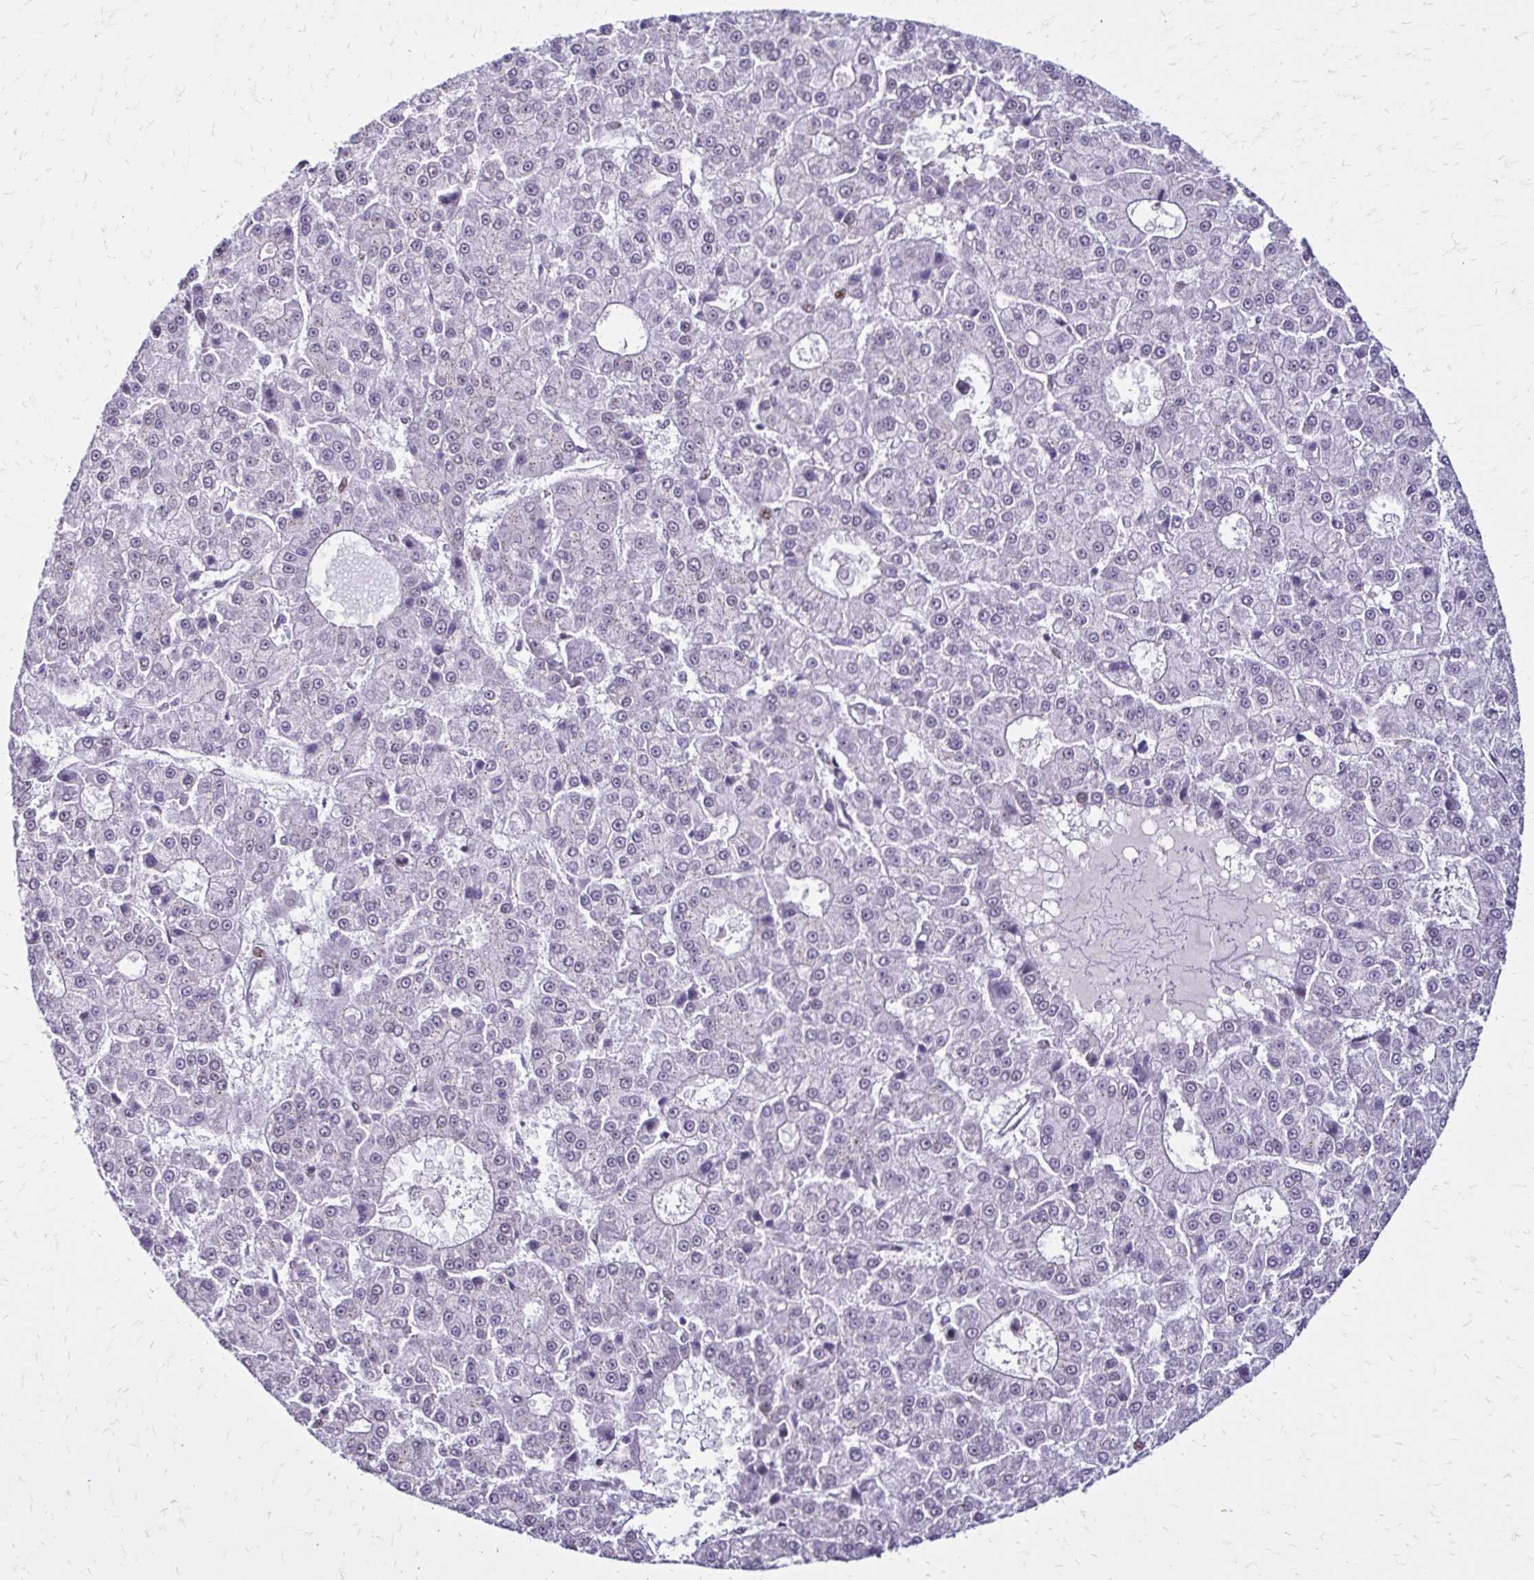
{"staining": {"intensity": "negative", "quantity": "none", "location": "none"}, "tissue": "liver cancer", "cell_type": "Tumor cells", "image_type": "cancer", "snomed": [{"axis": "morphology", "description": "Carcinoma, Hepatocellular, NOS"}, {"axis": "topography", "description": "Liver"}], "caption": "High magnification brightfield microscopy of liver cancer stained with DAB (3,3'-diaminobenzidine) (brown) and counterstained with hematoxylin (blue): tumor cells show no significant staining.", "gene": "TOB1", "patient": {"sex": "male", "age": 70}}